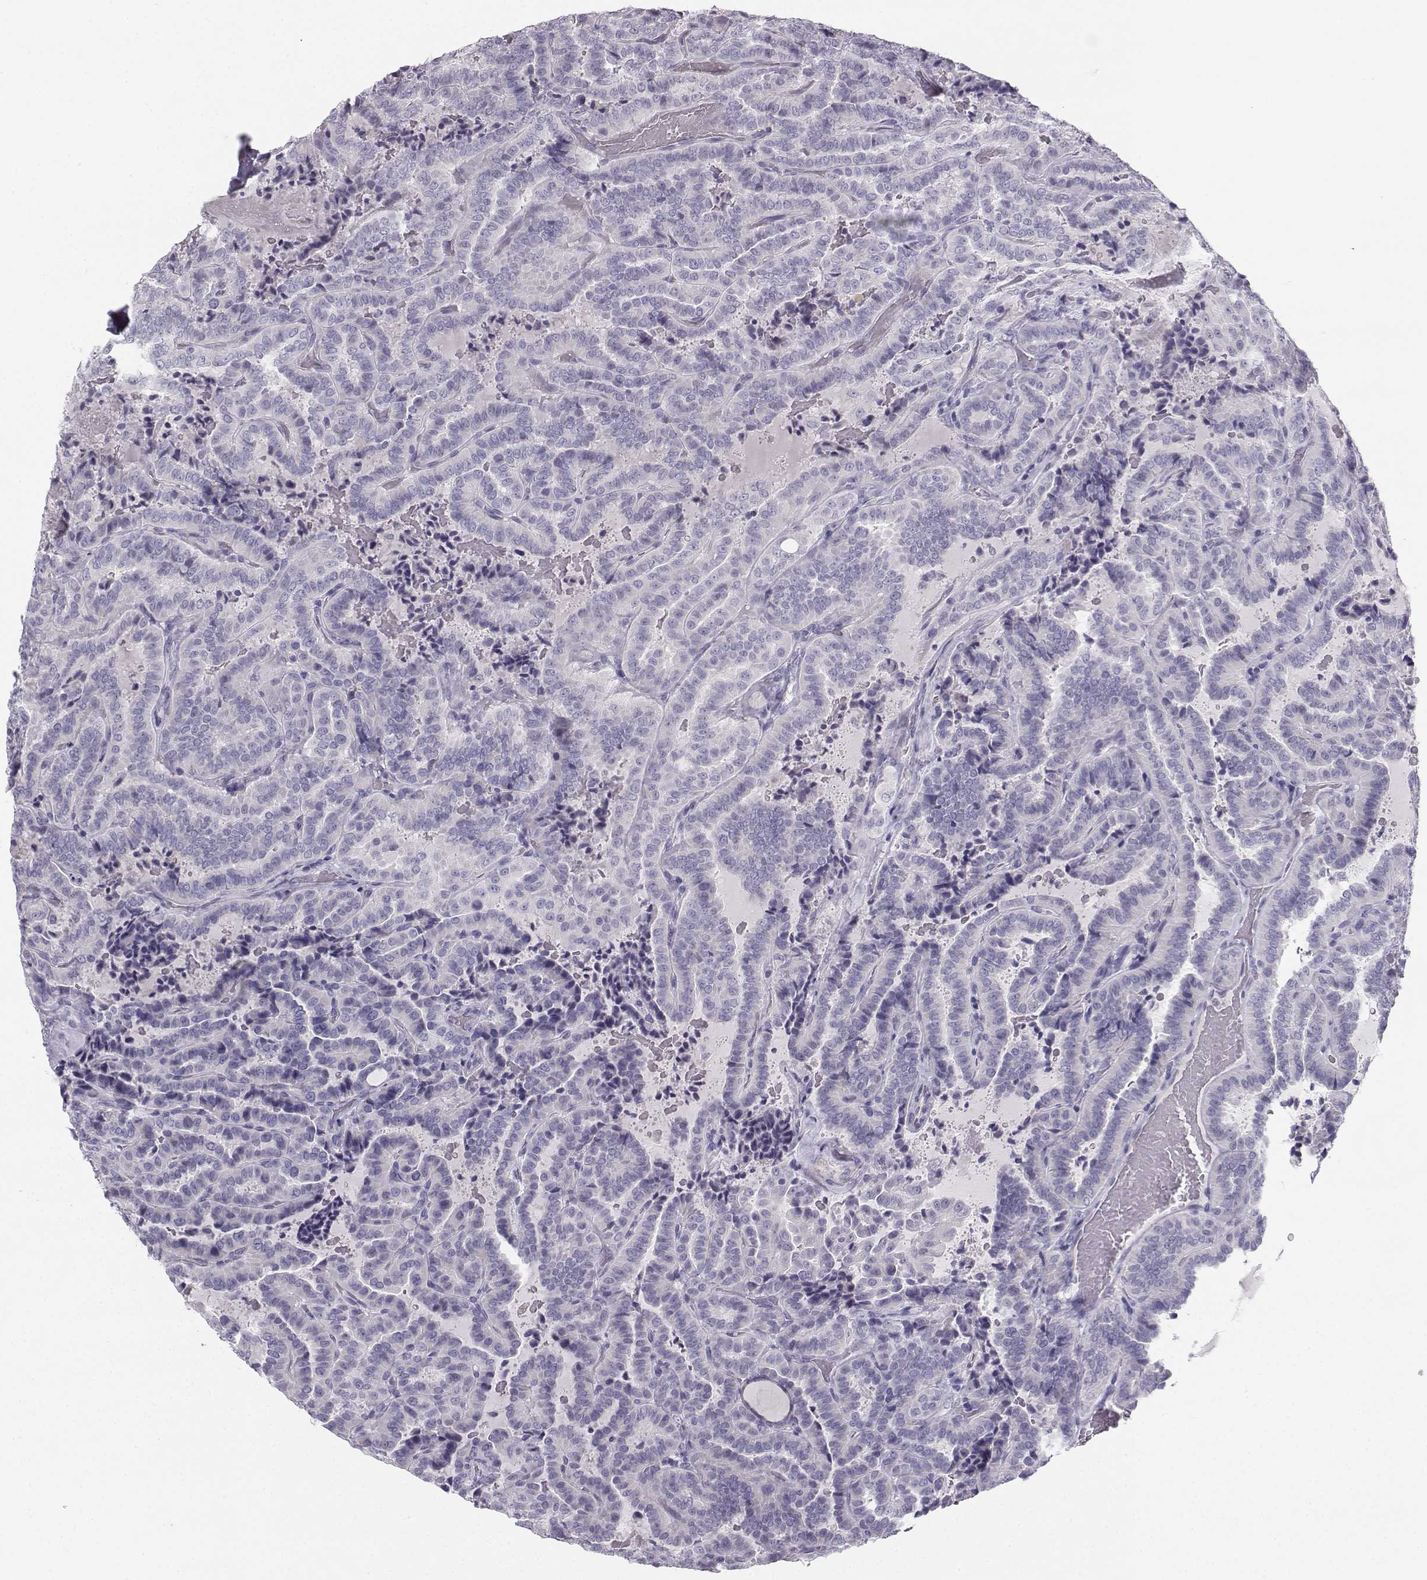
{"staining": {"intensity": "negative", "quantity": "none", "location": "none"}, "tissue": "thyroid cancer", "cell_type": "Tumor cells", "image_type": "cancer", "snomed": [{"axis": "morphology", "description": "Papillary adenocarcinoma, NOS"}, {"axis": "topography", "description": "Thyroid gland"}], "caption": "The histopathology image displays no significant expression in tumor cells of thyroid papillary adenocarcinoma.", "gene": "SYCE1", "patient": {"sex": "female", "age": 39}}